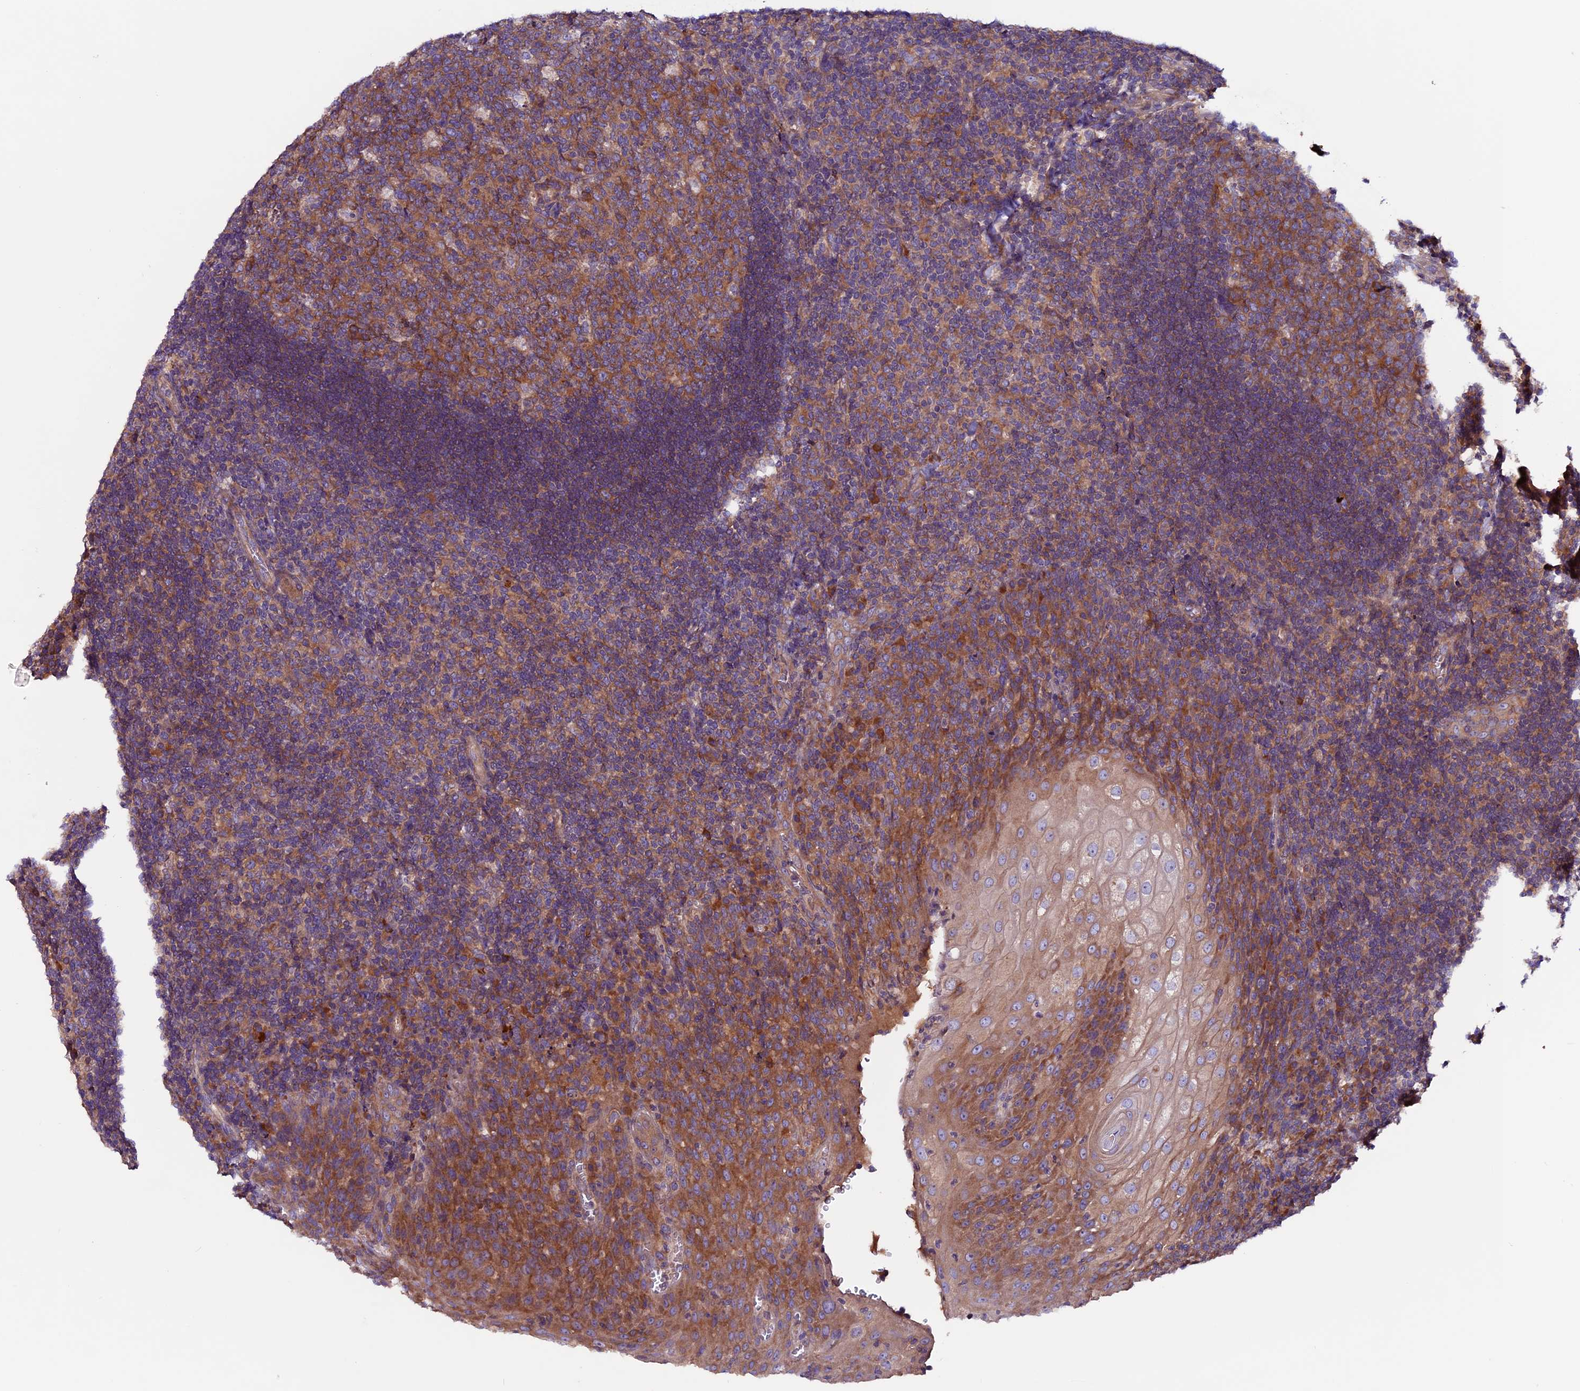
{"staining": {"intensity": "moderate", "quantity": ">75%", "location": "cytoplasmic/membranous"}, "tissue": "tonsil", "cell_type": "Germinal center cells", "image_type": "normal", "snomed": [{"axis": "morphology", "description": "Normal tissue, NOS"}, {"axis": "topography", "description": "Tonsil"}], "caption": "Protein expression analysis of unremarkable human tonsil reveals moderate cytoplasmic/membranous positivity in approximately >75% of germinal center cells. (DAB = brown stain, brightfield microscopy at high magnification).", "gene": "ZNF598", "patient": {"sex": "male", "age": 17}}